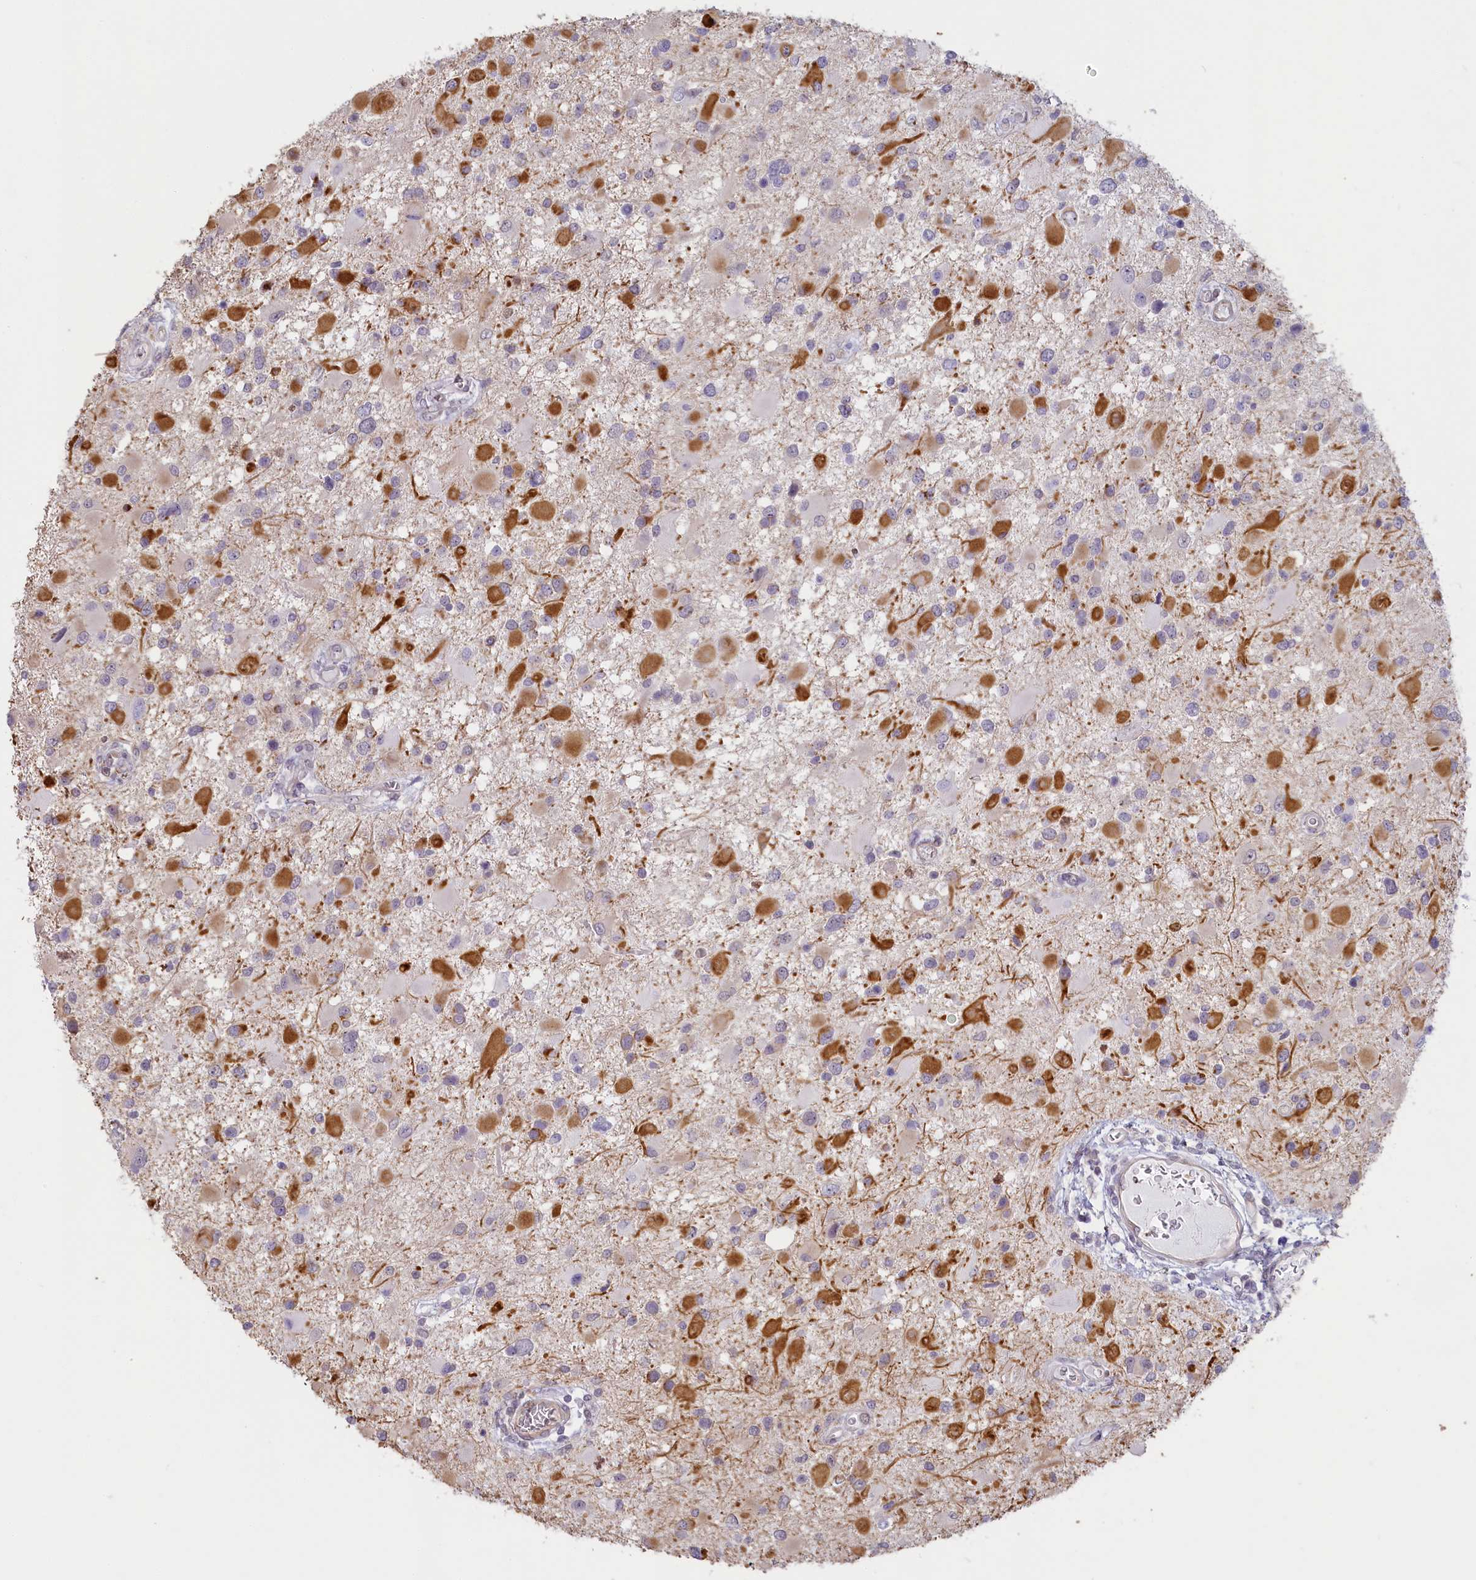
{"staining": {"intensity": "moderate", "quantity": "<25%", "location": "cytoplasmic/membranous"}, "tissue": "glioma", "cell_type": "Tumor cells", "image_type": "cancer", "snomed": [{"axis": "morphology", "description": "Glioma, malignant, High grade"}, {"axis": "topography", "description": "Brain"}], "caption": "The image shows immunohistochemical staining of malignant glioma (high-grade). There is moderate cytoplasmic/membranous expression is seen in about <25% of tumor cells.", "gene": "C19orf44", "patient": {"sex": "male", "age": 53}}